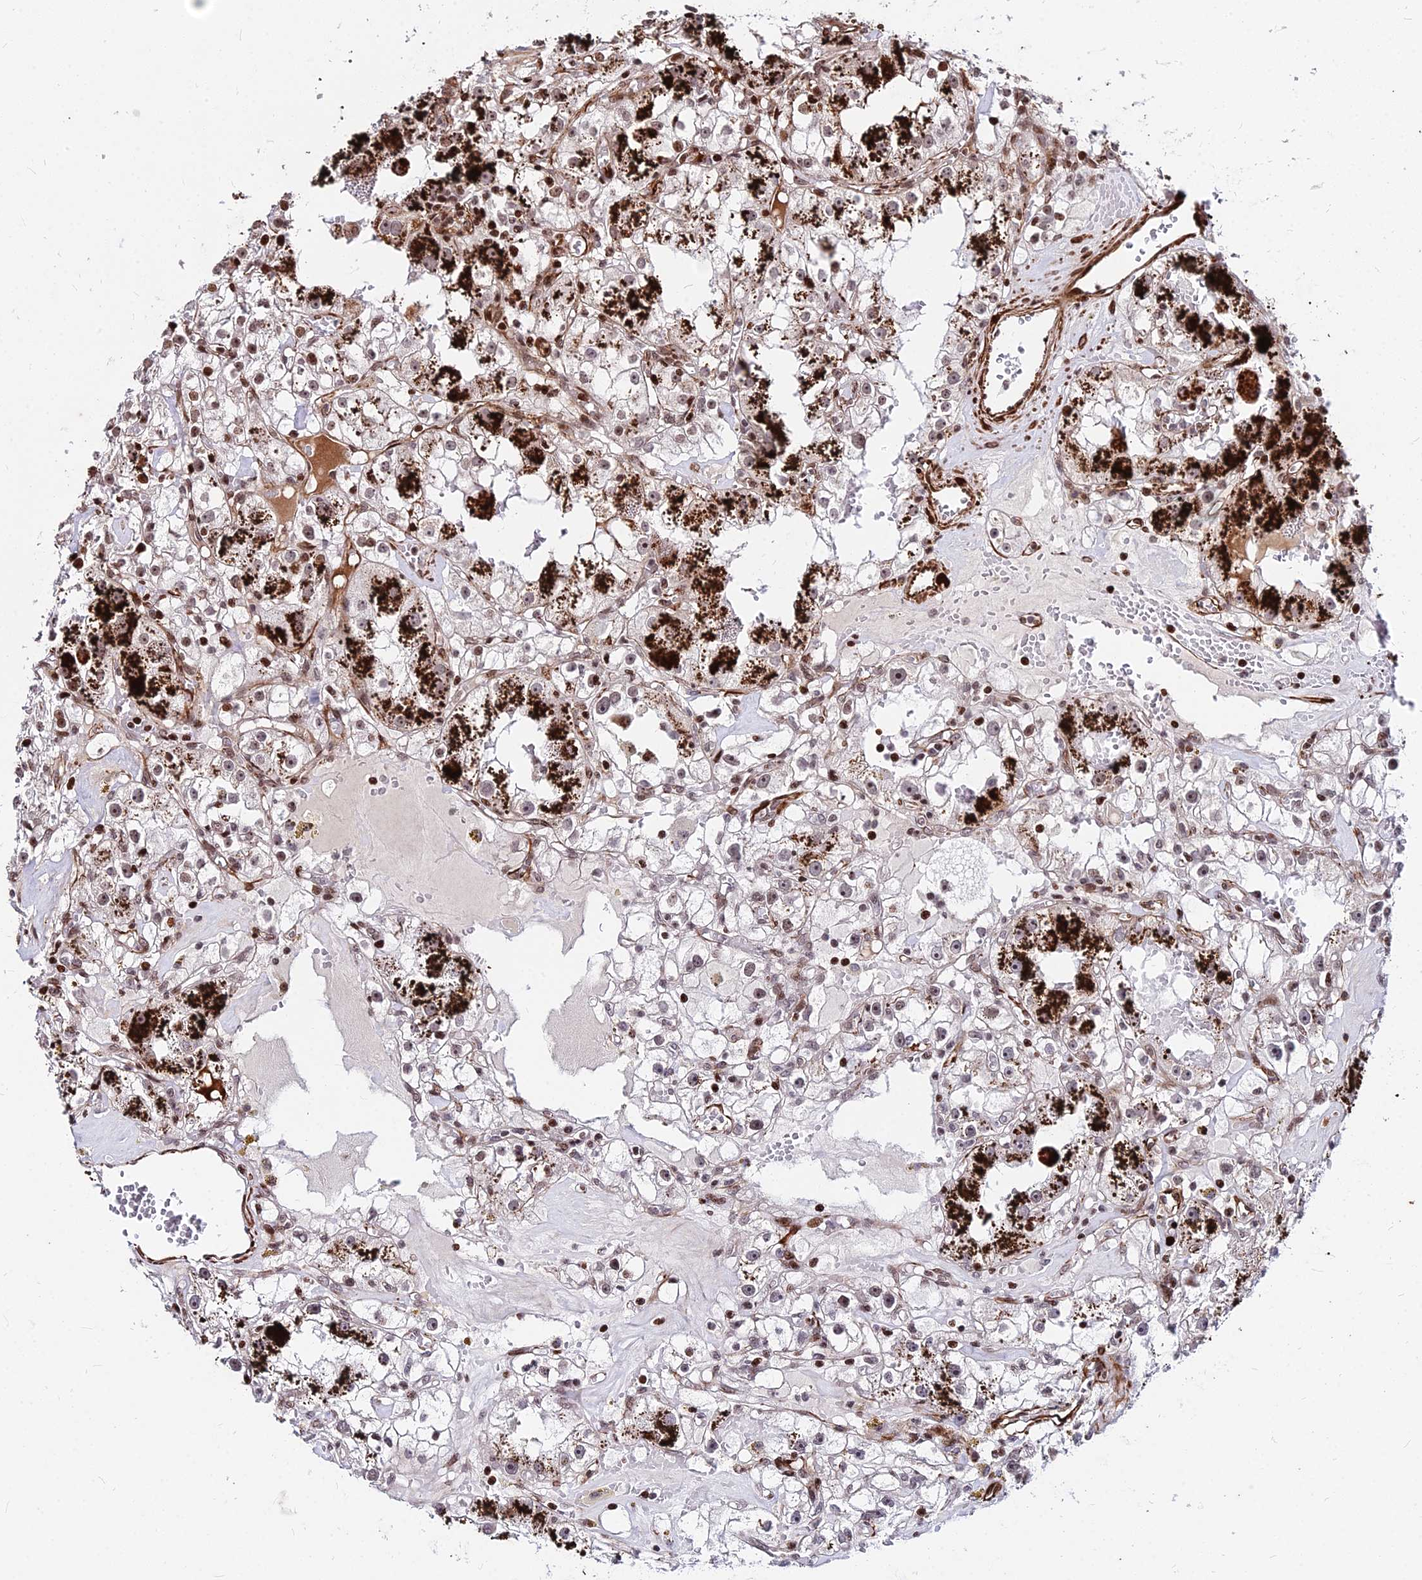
{"staining": {"intensity": "moderate", "quantity": "<25%", "location": "nuclear"}, "tissue": "renal cancer", "cell_type": "Tumor cells", "image_type": "cancer", "snomed": [{"axis": "morphology", "description": "Adenocarcinoma, NOS"}, {"axis": "topography", "description": "Kidney"}], "caption": "Immunohistochemistry of adenocarcinoma (renal) demonstrates low levels of moderate nuclear expression in approximately <25% of tumor cells.", "gene": "NYAP2", "patient": {"sex": "male", "age": 56}}